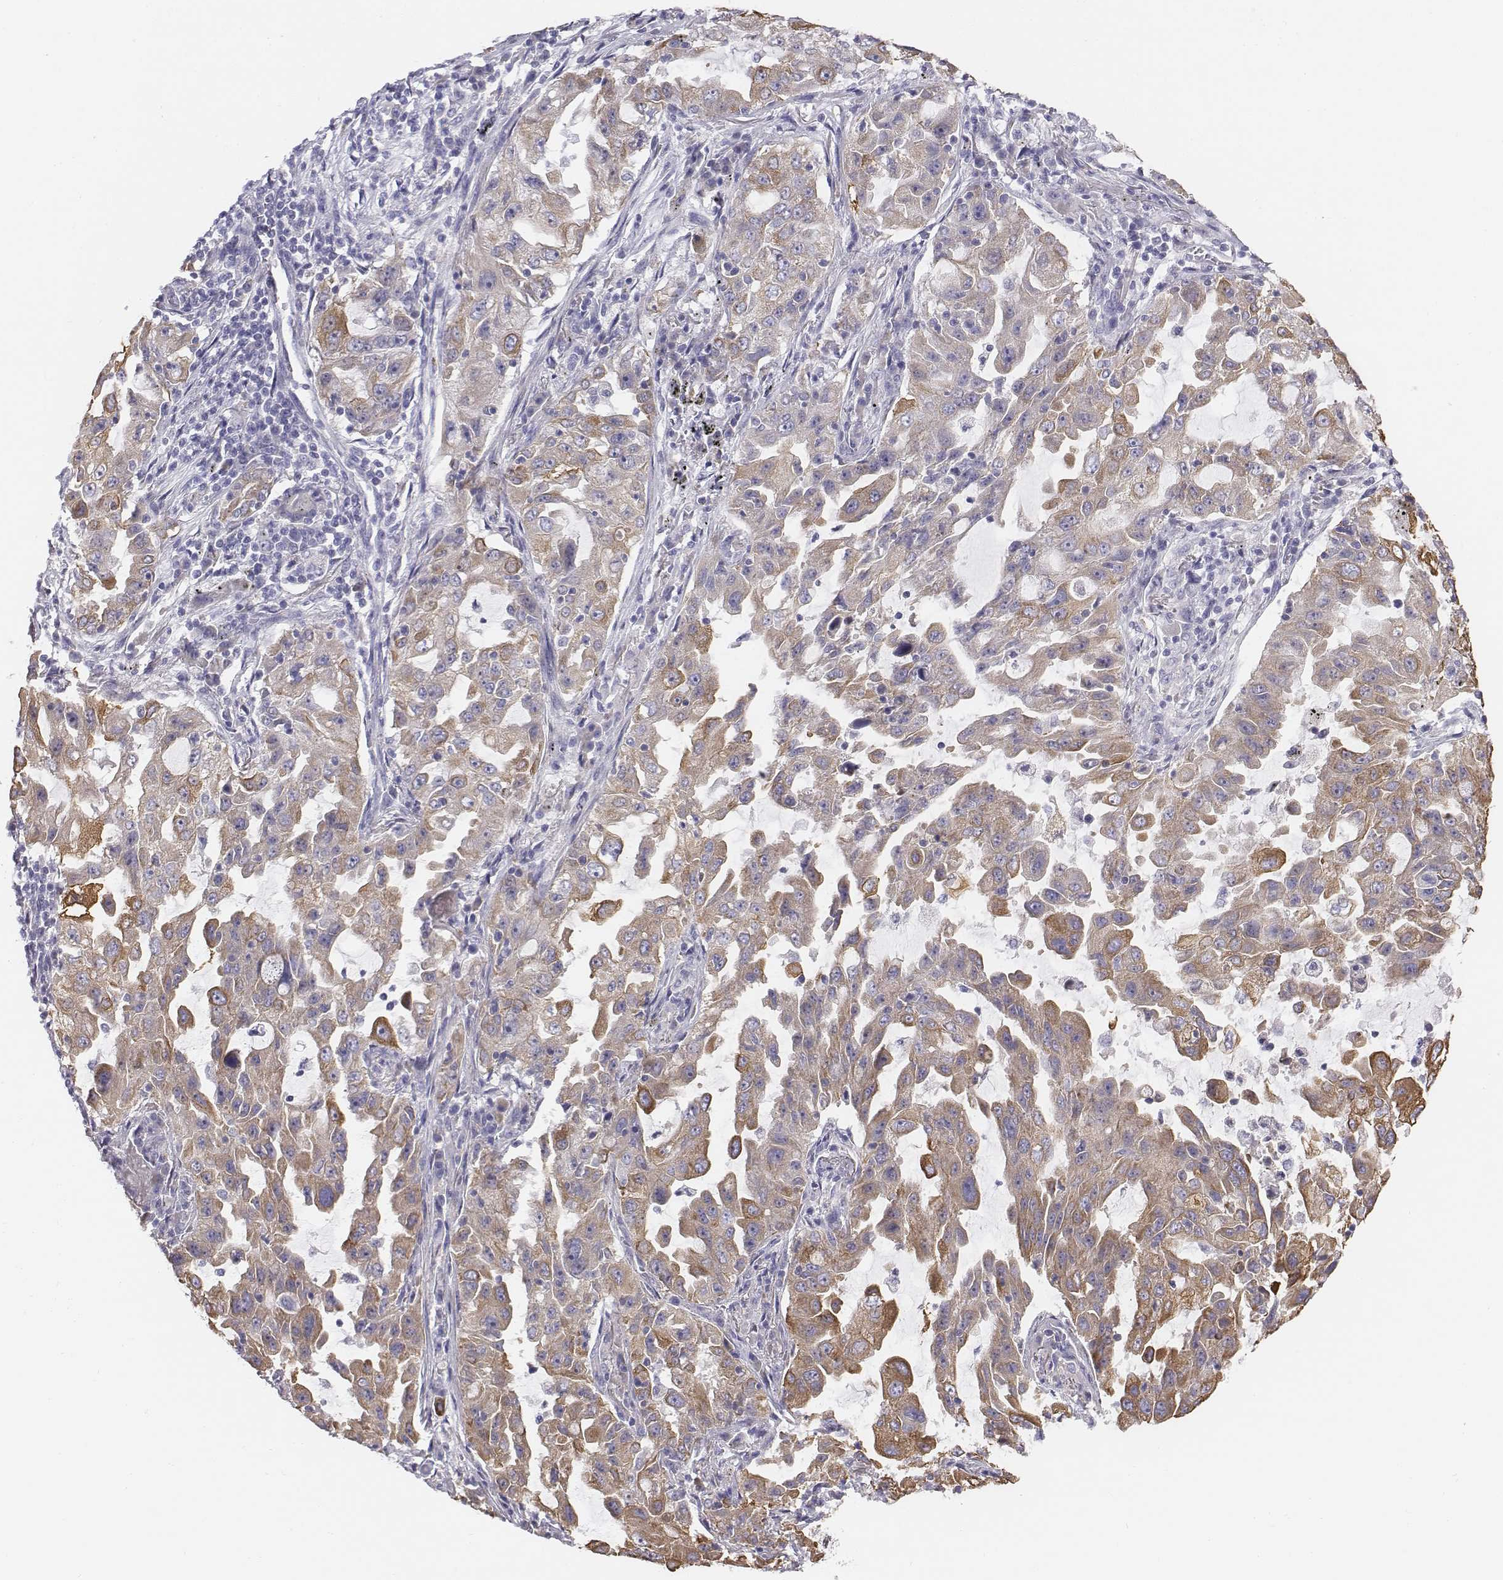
{"staining": {"intensity": "weak", "quantity": "25%-75%", "location": "cytoplasmic/membranous"}, "tissue": "lung cancer", "cell_type": "Tumor cells", "image_type": "cancer", "snomed": [{"axis": "morphology", "description": "Adenocarcinoma, NOS"}, {"axis": "topography", "description": "Lung"}], "caption": "Lung adenocarcinoma tissue exhibits weak cytoplasmic/membranous staining in approximately 25%-75% of tumor cells", "gene": "CHST14", "patient": {"sex": "female", "age": 61}}